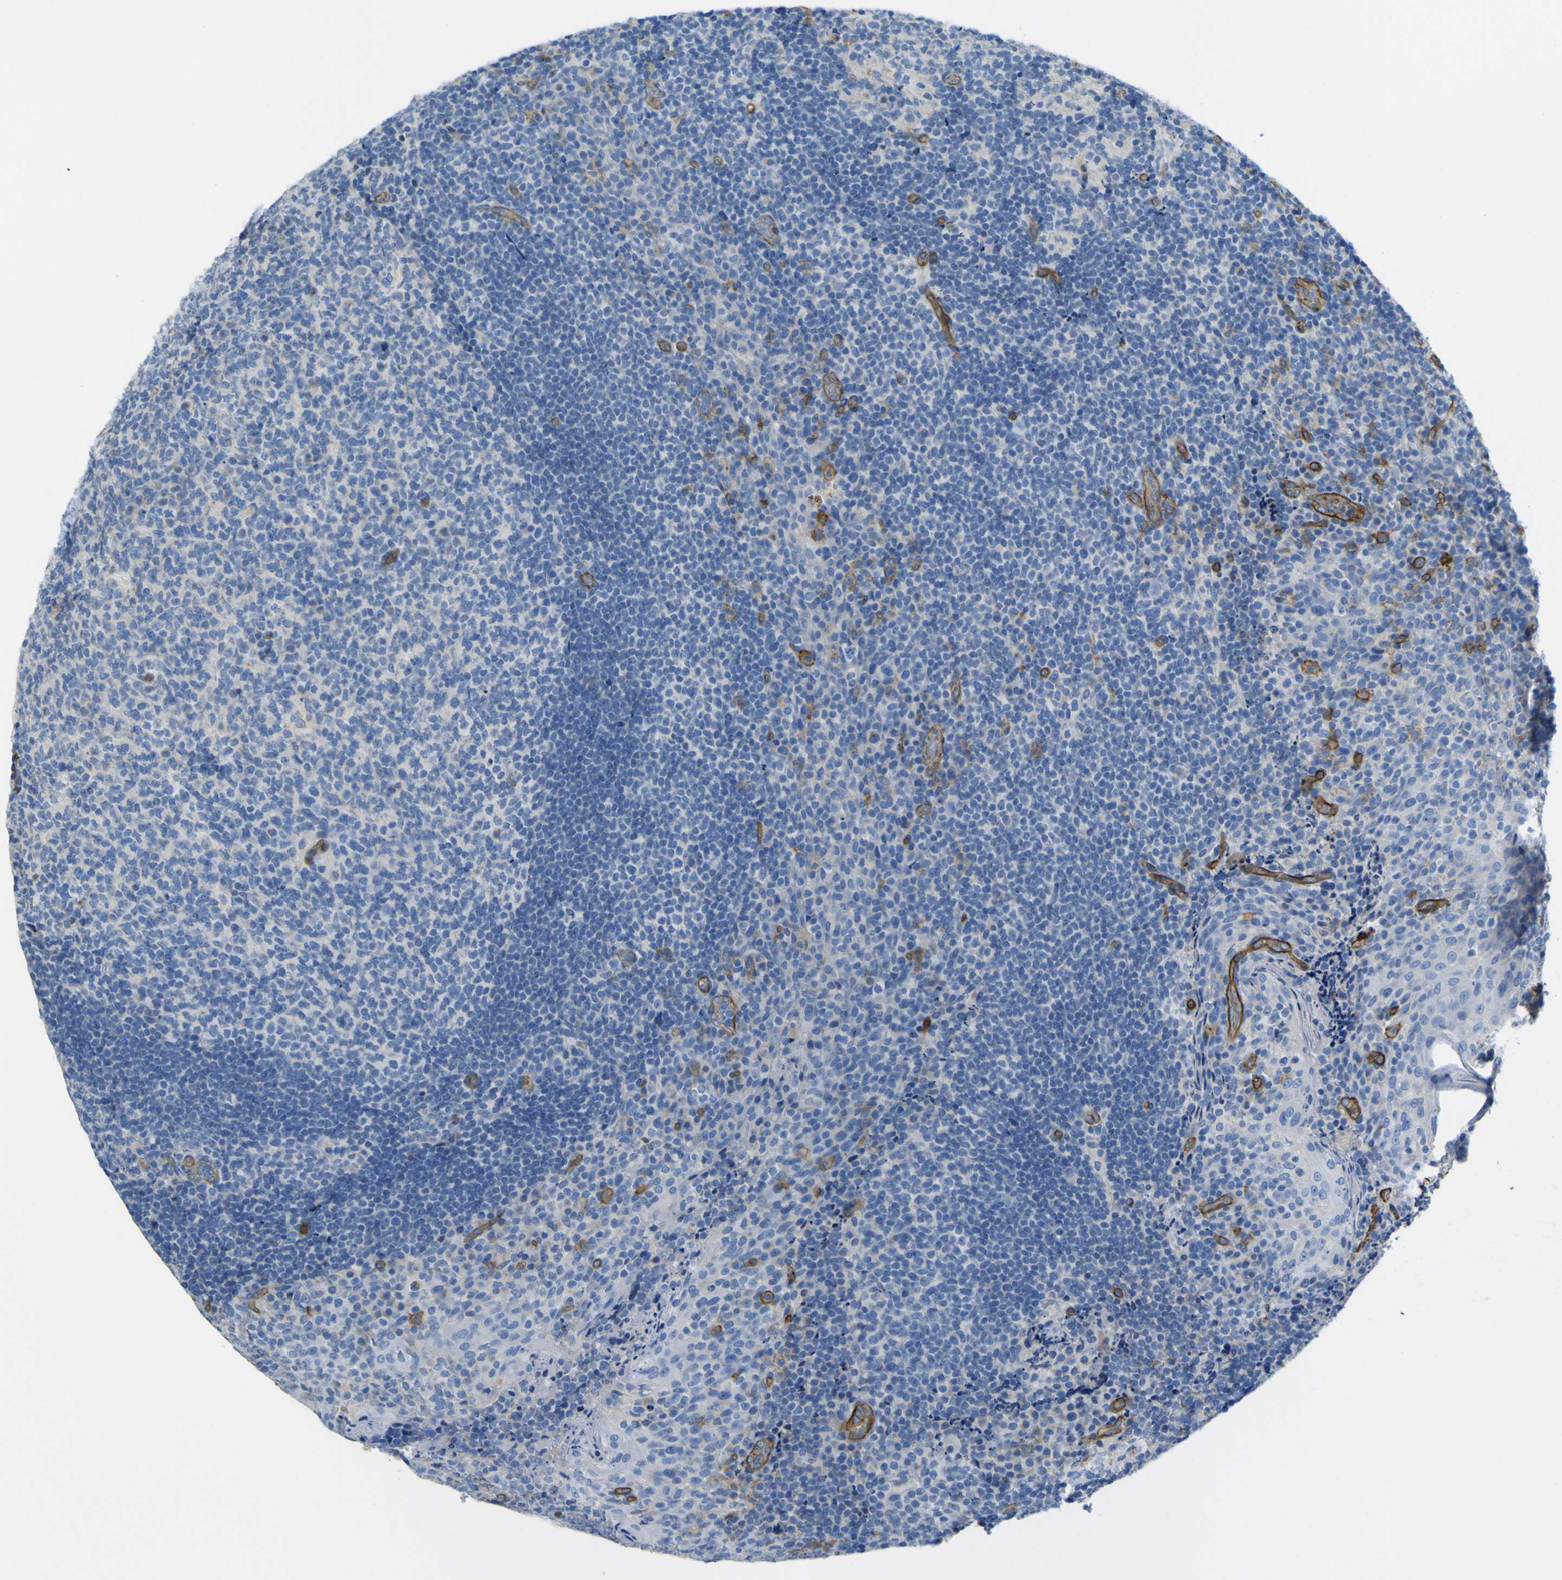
{"staining": {"intensity": "negative", "quantity": "none", "location": "none"}, "tissue": "tonsil", "cell_type": "Germinal center cells", "image_type": "normal", "snomed": [{"axis": "morphology", "description": "Normal tissue, NOS"}, {"axis": "topography", "description": "Tonsil"}], "caption": "Germinal center cells are negative for brown protein staining in normal tonsil. (Brightfield microscopy of DAB (3,3'-diaminobenzidine) immunohistochemistry at high magnification).", "gene": "CD93", "patient": {"sex": "male", "age": 17}}